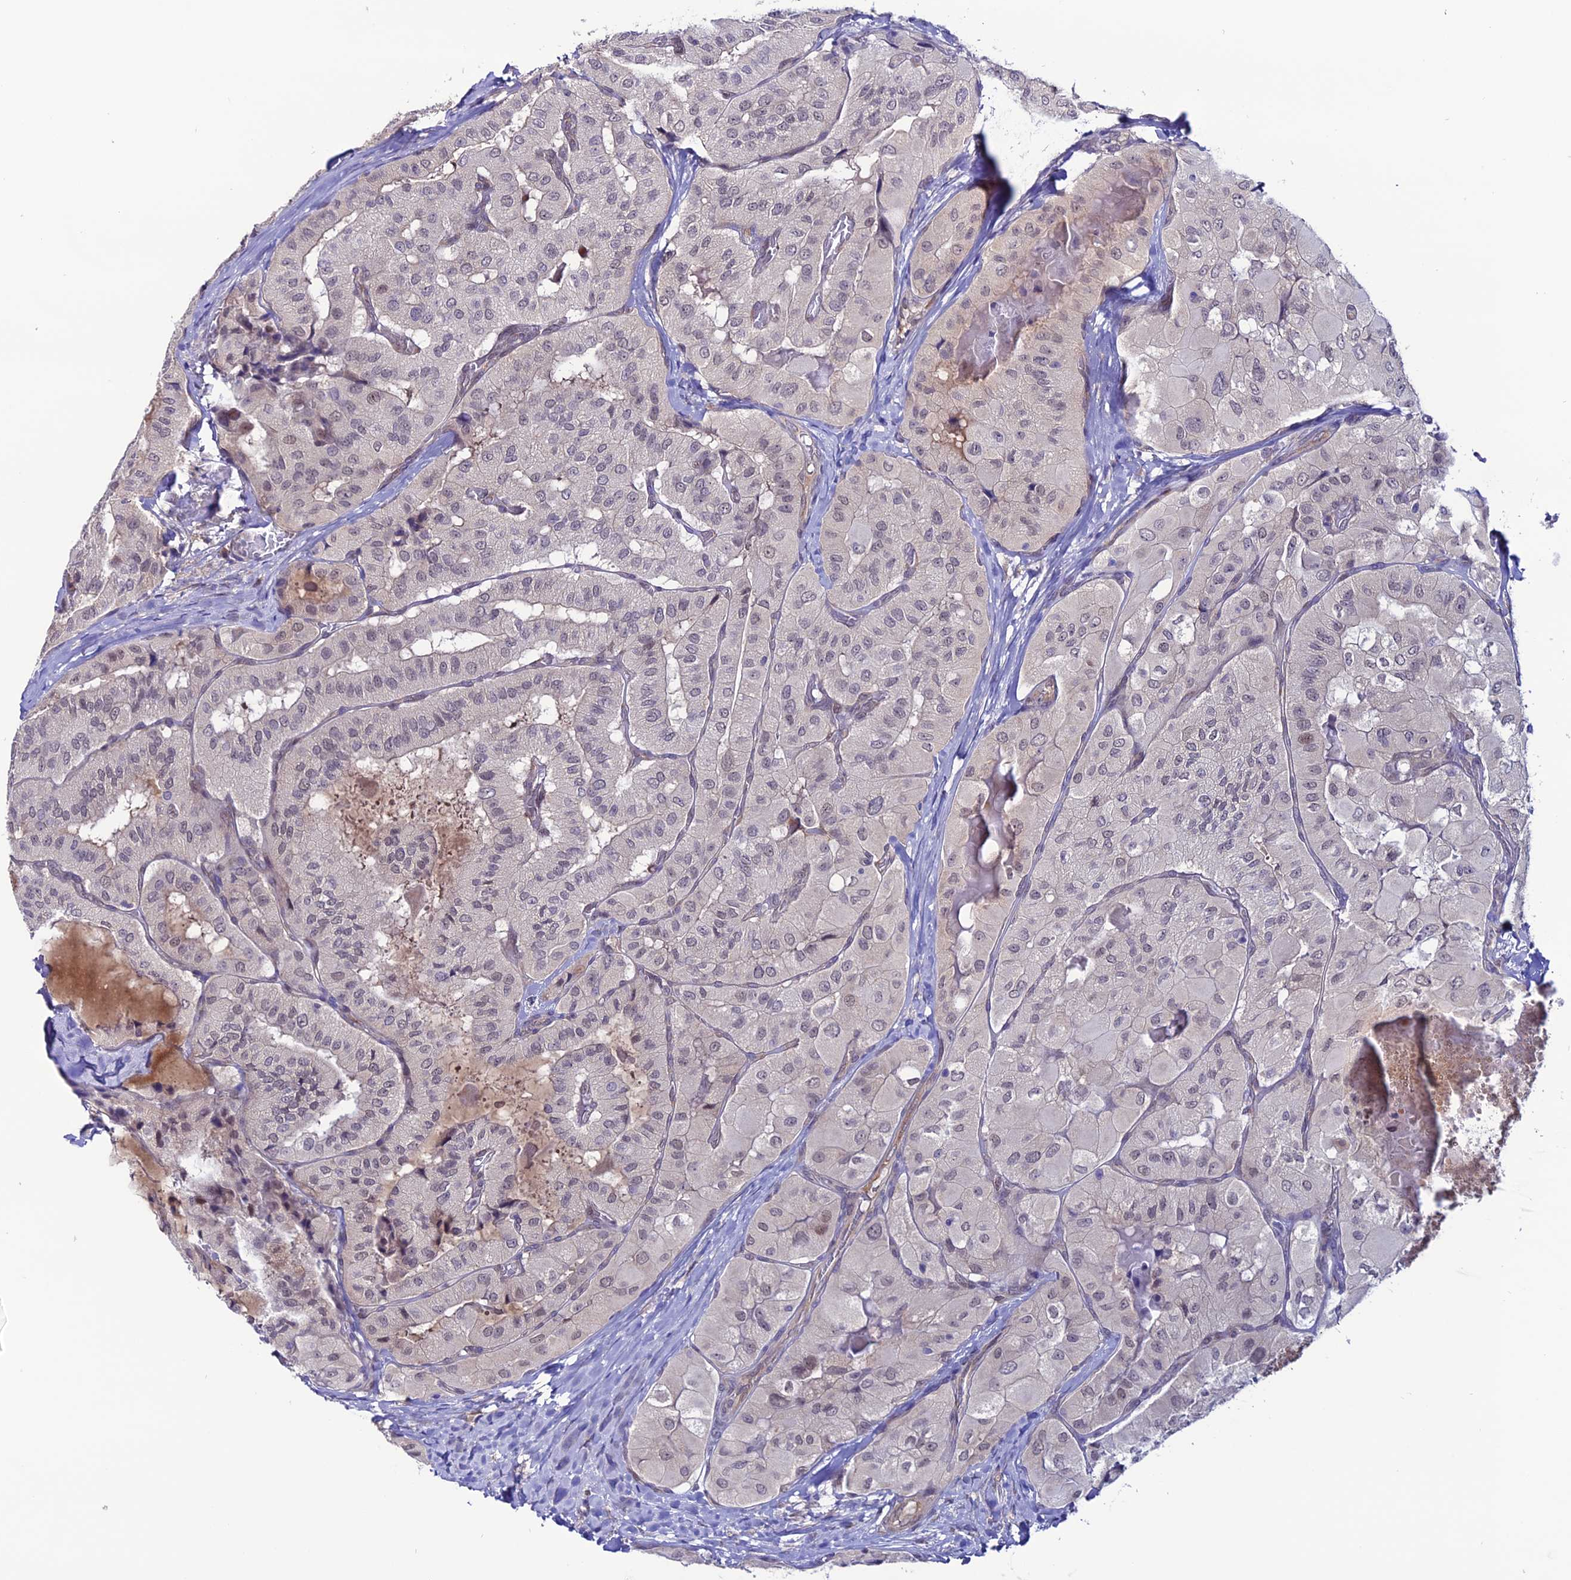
{"staining": {"intensity": "weak", "quantity": "<25%", "location": "nuclear"}, "tissue": "thyroid cancer", "cell_type": "Tumor cells", "image_type": "cancer", "snomed": [{"axis": "morphology", "description": "Normal tissue, NOS"}, {"axis": "morphology", "description": "Papillary adenocarcinoma, NOS"}, {"axis": "topography", "description": "Thyroid gland"}], "caption": "Immunohistochemistry image of neoplastic tissue: thyroid cancer (papillary adenocarcinoma) stained with DAB displays no significant protein staining in tumor cells. (DAB IHC visualized using brightfield microscopy, high magnification).", "gene": "FZD8", "patient": {"sex": "female", "age": 59}}